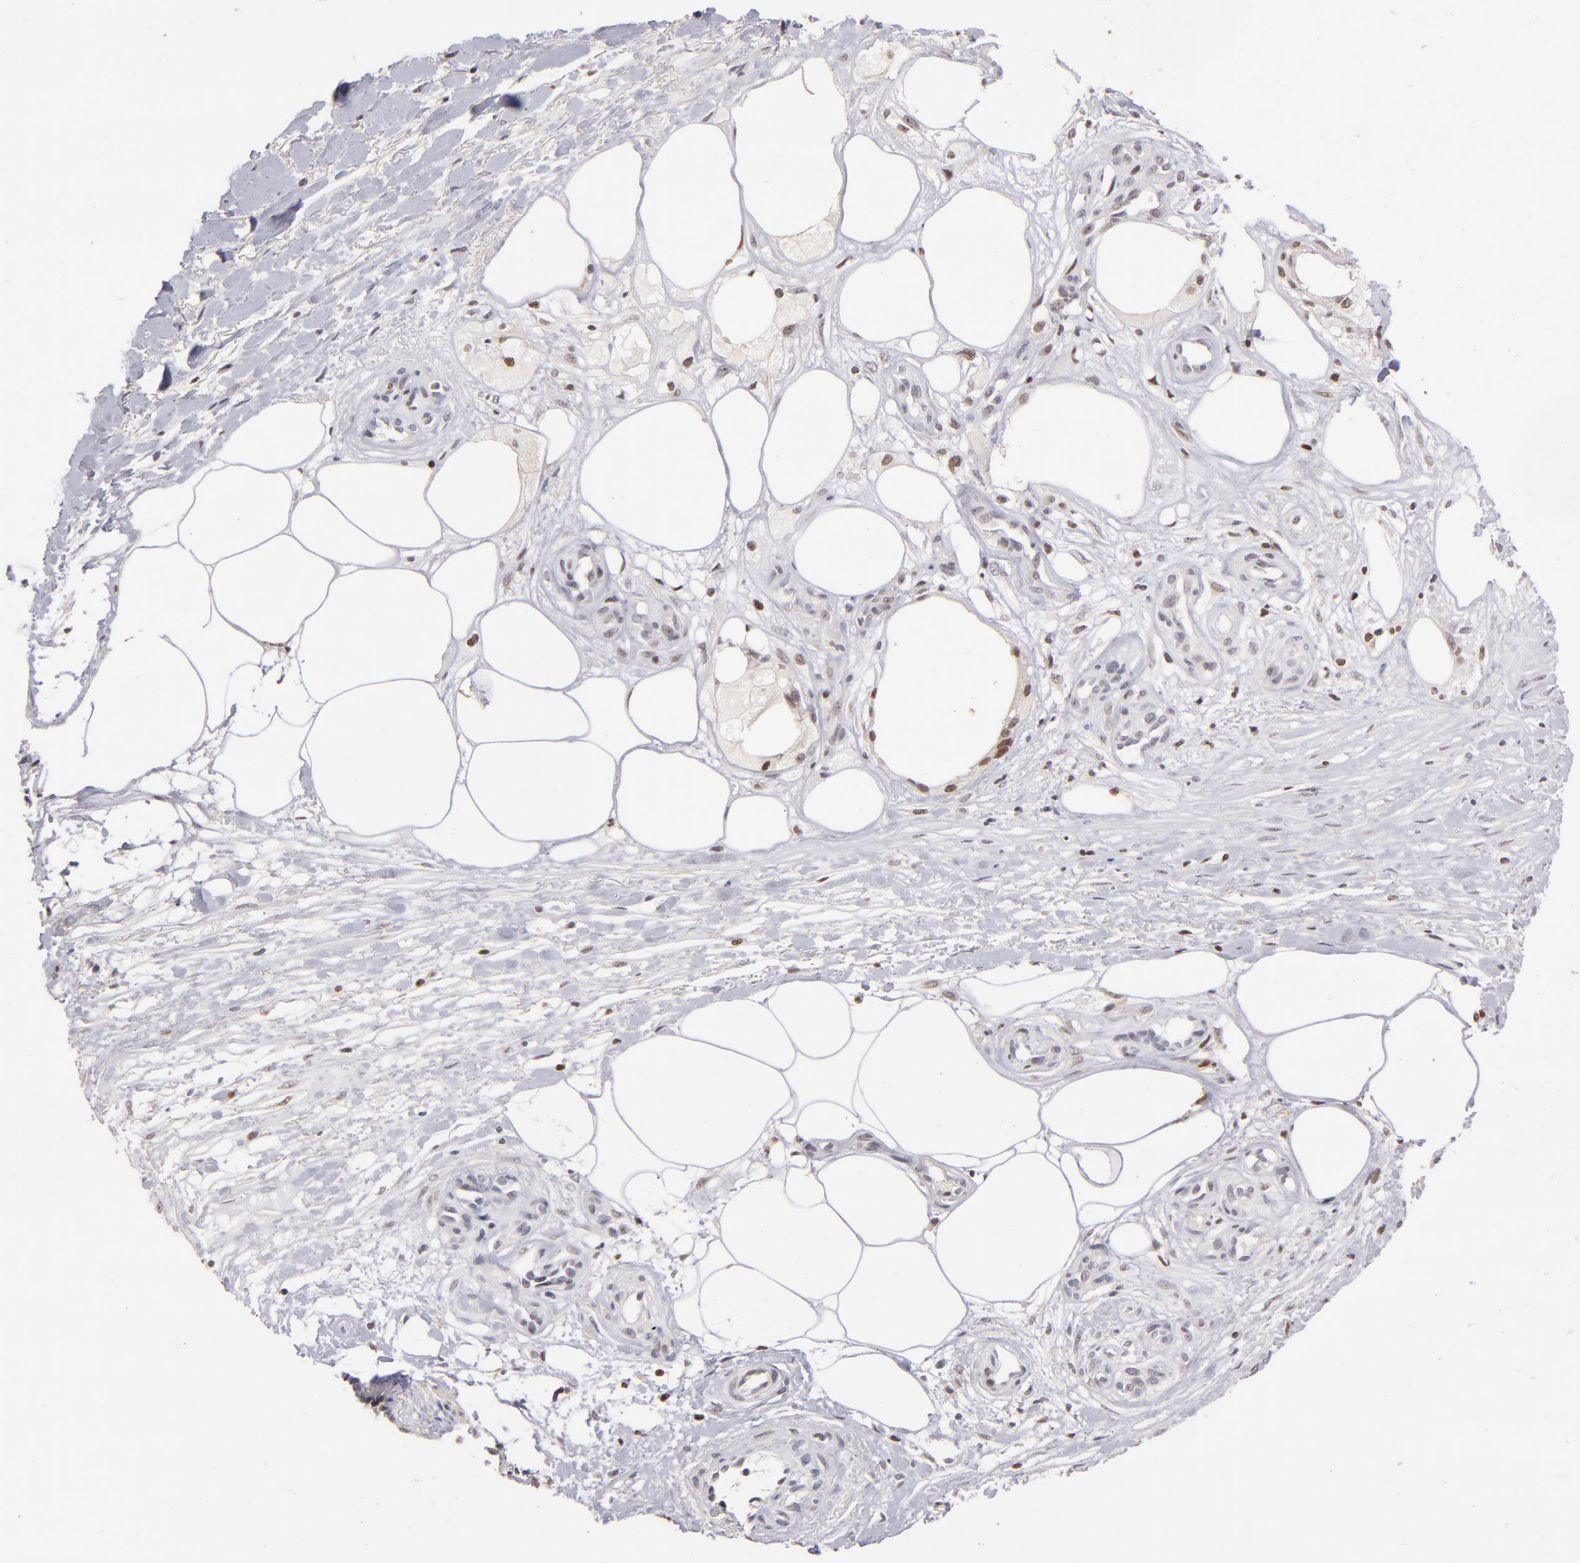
{"staining": {"intensity": "weak", "quantity": "<25%", "location": "nuclear"}, "tissue": "melanoma", "cell_type": "Tumor cells", "image_type": "cancer", "snomed": [{"axis": "morphology", "description": "Malignant melanoma, NOS"}, {"axis": "topography", "description": "Skin"}], "caption": "Immunohistochemistry micrograph of neoplastic tissue: melanoma stained with DAB (3,3'-diaminobenzidine) demonstrates no significant protein positivity in tumor cells. The staining was performed using DAB to visualize the protein expression in brown, while the nuclei were stained in blue with hematoxylin (Magnification: 20x).", "gene": "PCNX4", "patient": {"sex": "female", "age": 85}}